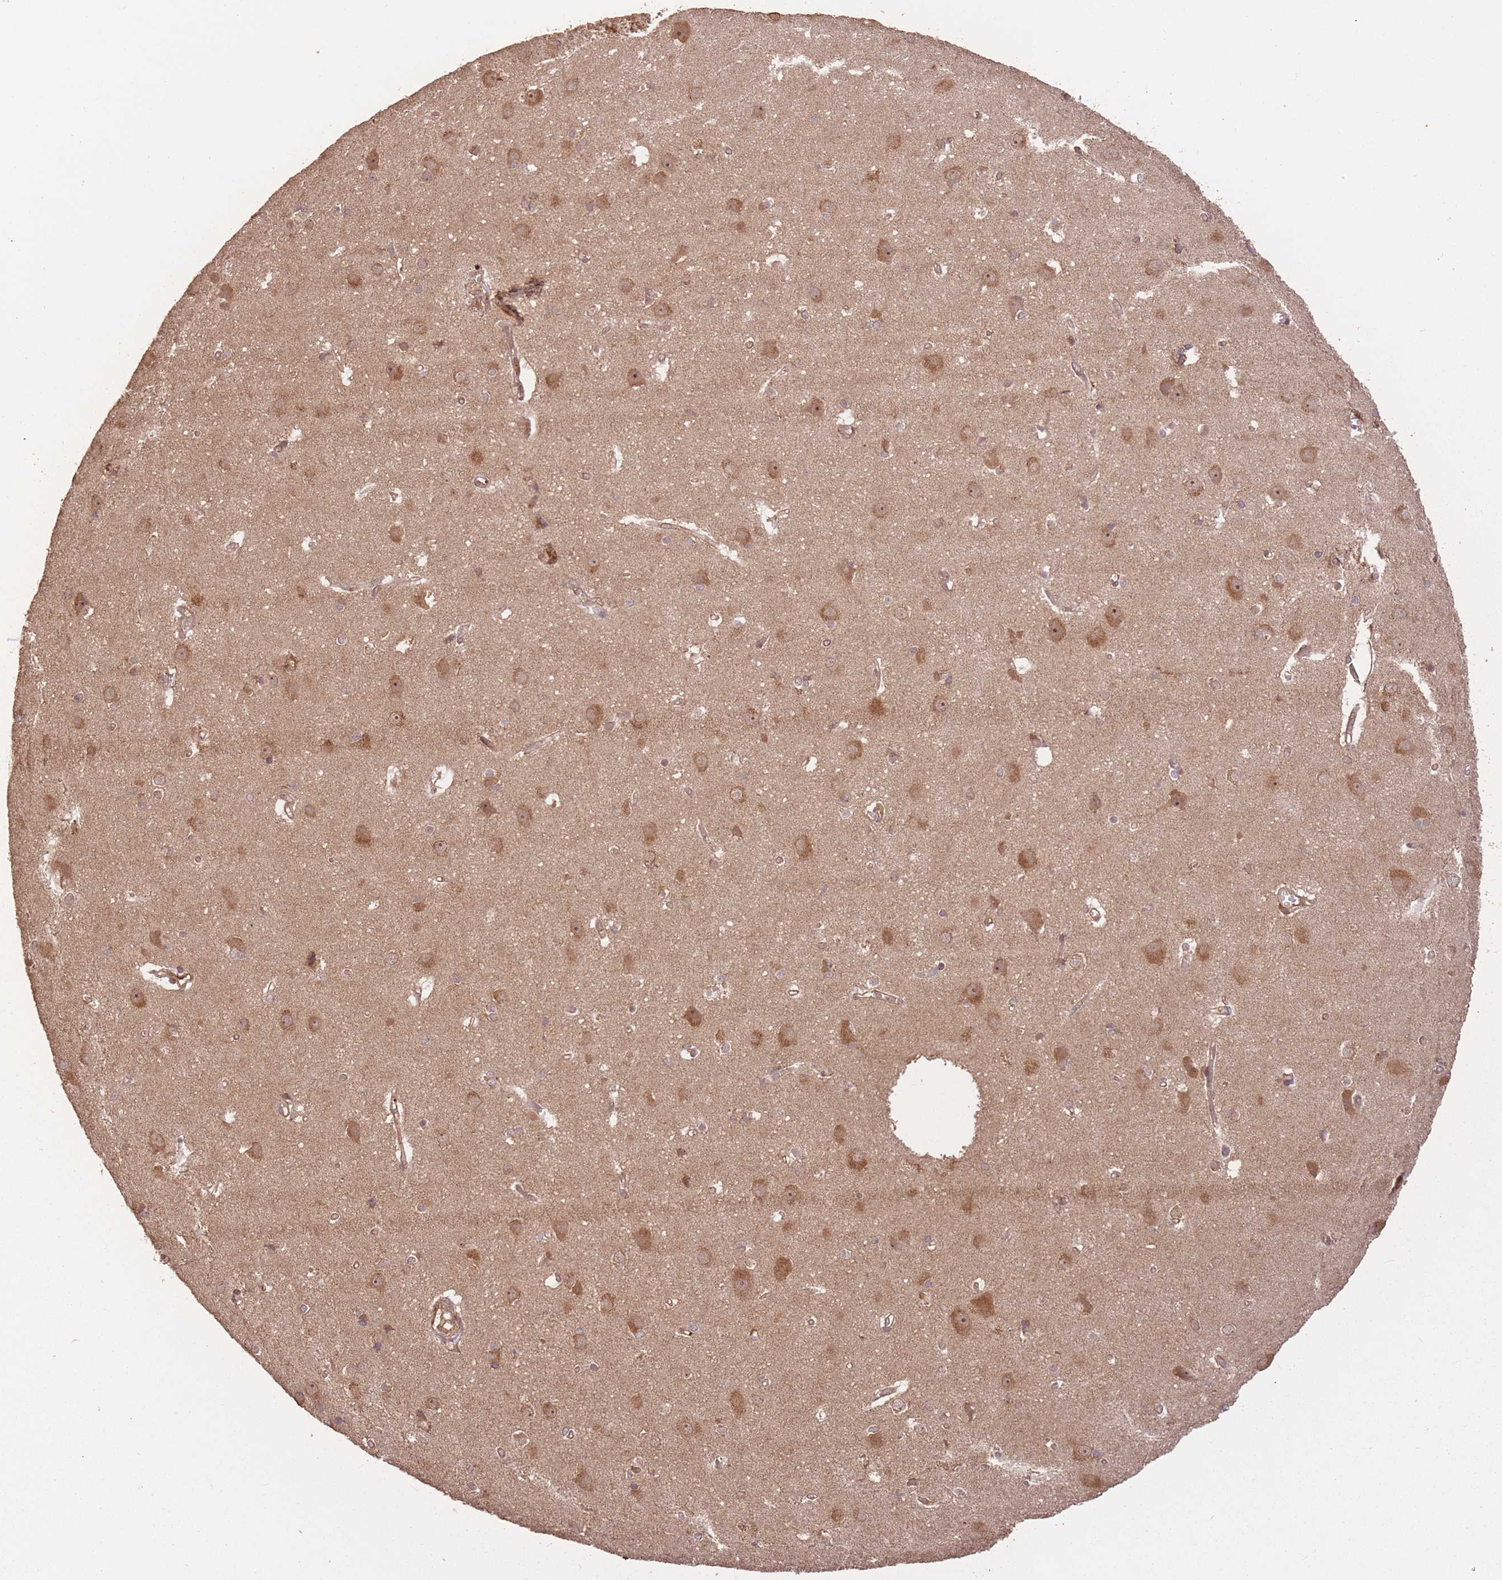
{"staining": {"intensity": "moderate", "quantity": ">75%", "location": "cytoplasmic/membranous"}, "tissue": "cerebral cortex", "cell_type": "Endothelial cells", "image_type": "normal", "snomed": [{"axis": "morphology", "description": "Normal tissue, NOS"}, {"axis": "topography", "description": "Cerebral cortex"}], "caption": "Immunohistochemical staining of unremarkable cerebral cortex reveals medium levels of moderate cytoplasmic/membranous positivity in about >75% of endothelial cells. (DAB = brown stain, brightfield microscopy at high magnification).", "gene": "ERBB3", "patient": {"sex": "male", "age": 37}}